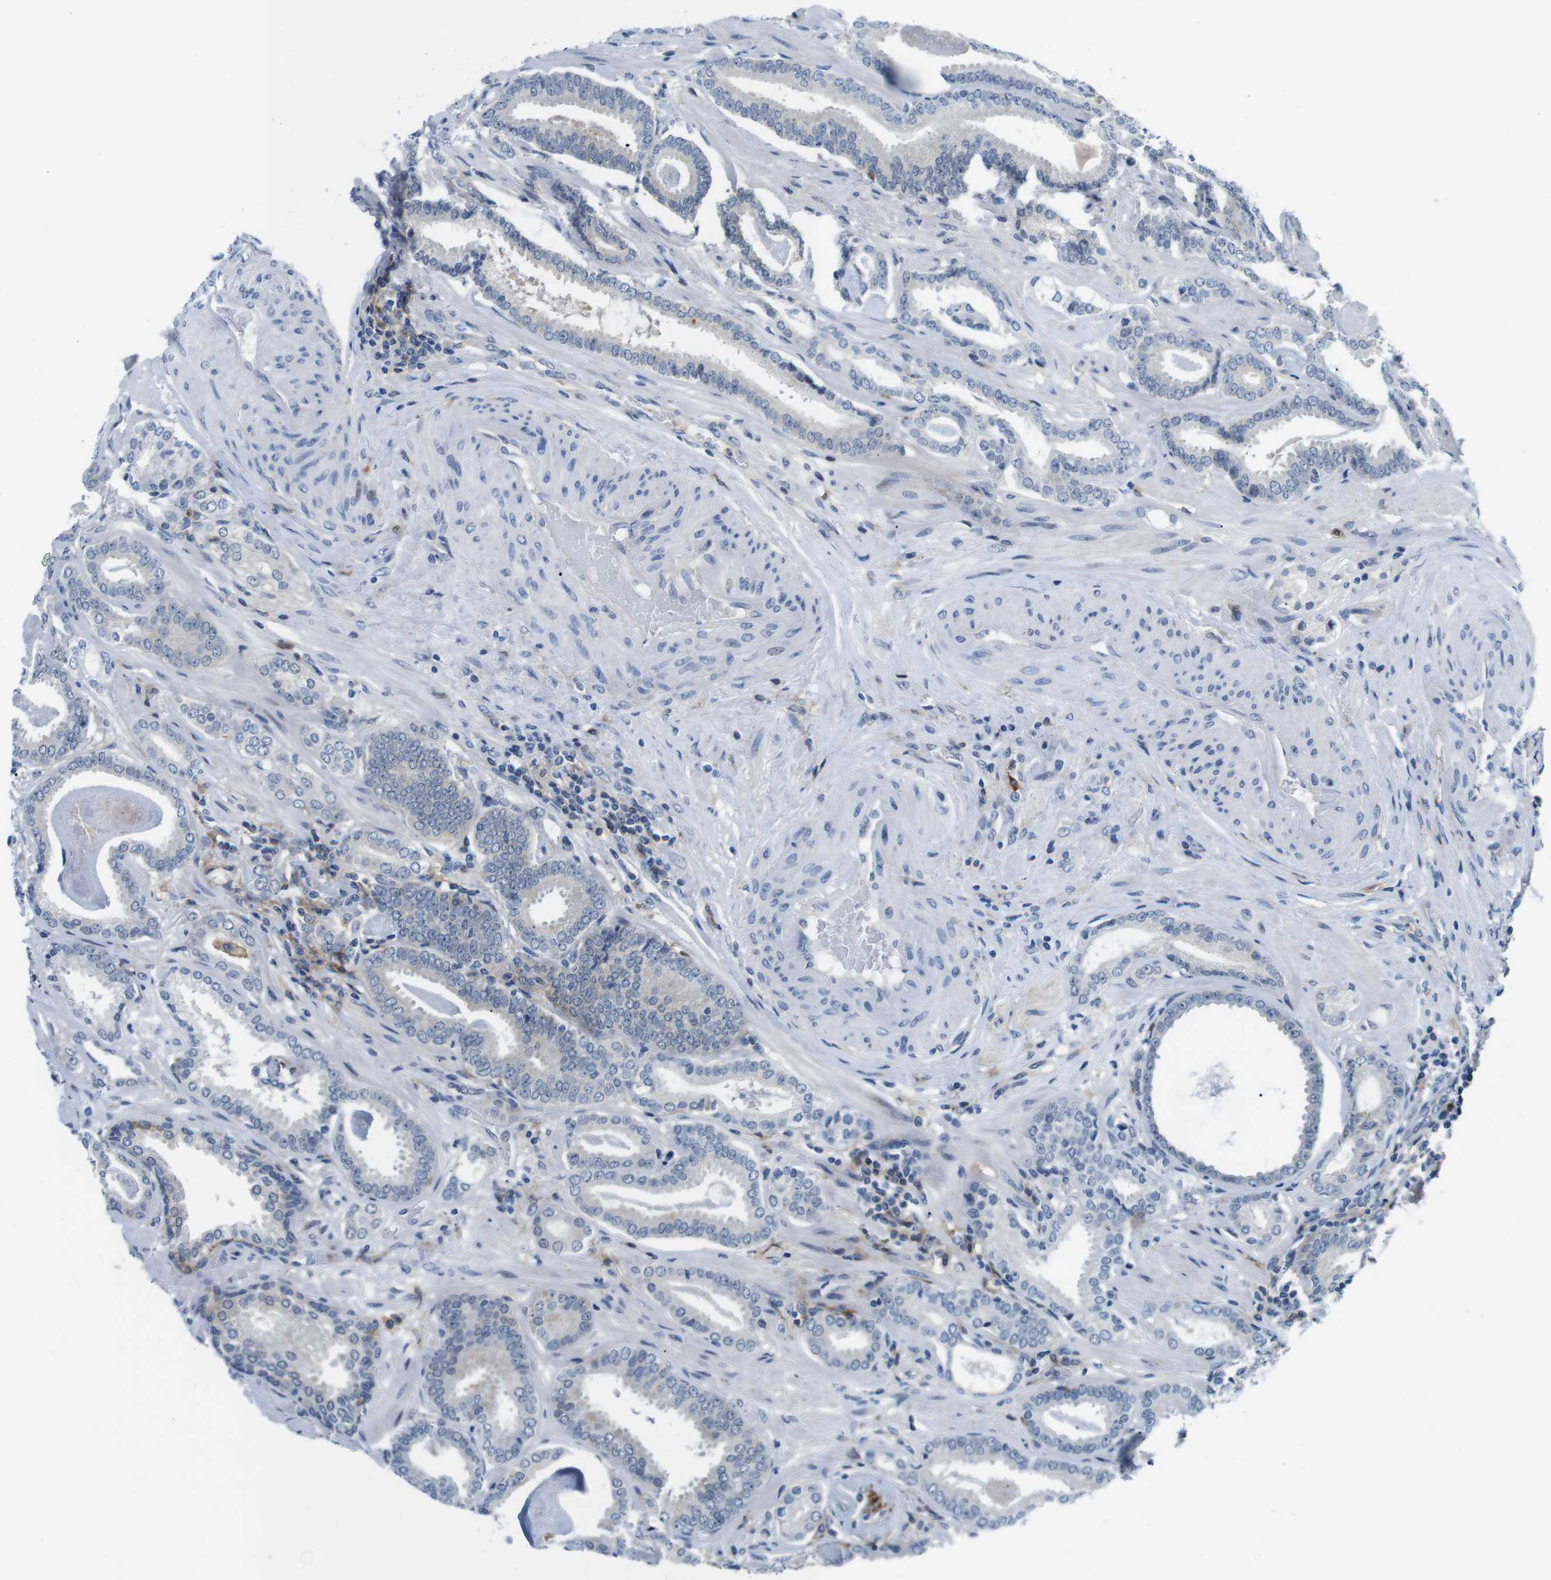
{"staining": {"intensity": "weak", "quantity": "<25%", "location": "cytoplasmic/membranous"}, "tissue": "prostate cancer", "cell_type": "Tumor cells", "image_type": "cancer", "snomed": [{"axis": "morphology", "description": "Adenocarcinoma, Low grade"}, {"axis": "topography", "description": "Prostate"}], "caption": "High power microscopy histopathology image of an immunohistochemistry (IHC) image of prostate adenocarcinoma (low-grade), revealing no significant positivity in tumor cells.", "gene": "CD300C", "patient": {"sex": "male", "age": 53}}